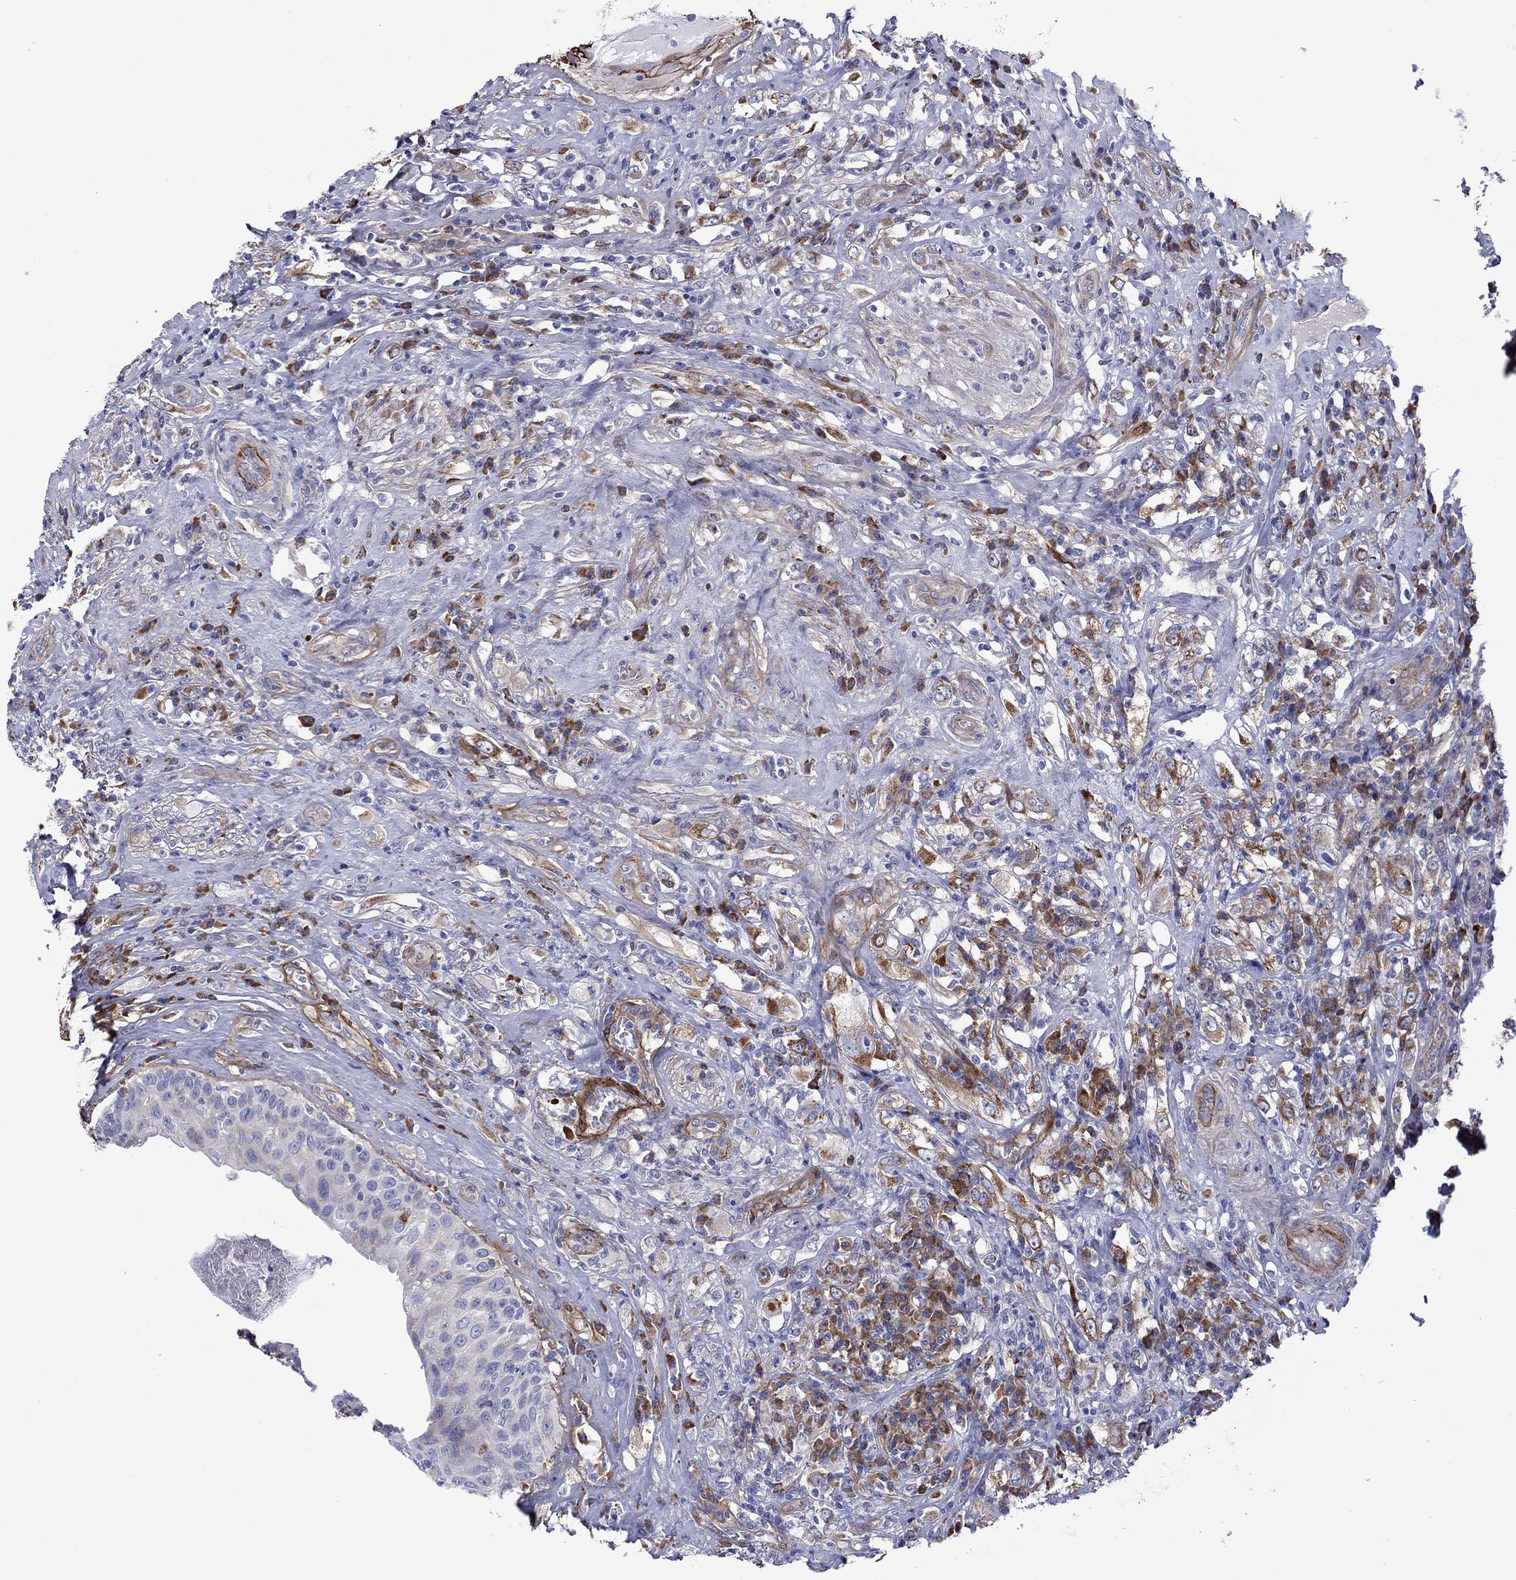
{"staining": {"intensity": "negative", "quantity": "none", "location": "none"}, "tissue": "testis cancer", "cell_type": "Tumor cells", "image_type": "cancer", "snomed": [{"axis": "morphology", "description": "Necrosis, NOS"}, {"axis": "morphology", "description": "Carcinoma, Embryonal, NOS"}, {"axis": "topography", "description": "Testis"}], "caption": "DAB immunohistochemical staining of human testis embryonal carcinoma shows no significant expression in tumor cells. Nuclei are stained in blue.", "gene": "HSPG2", "patient": {"sex": "male", "age": 19}}